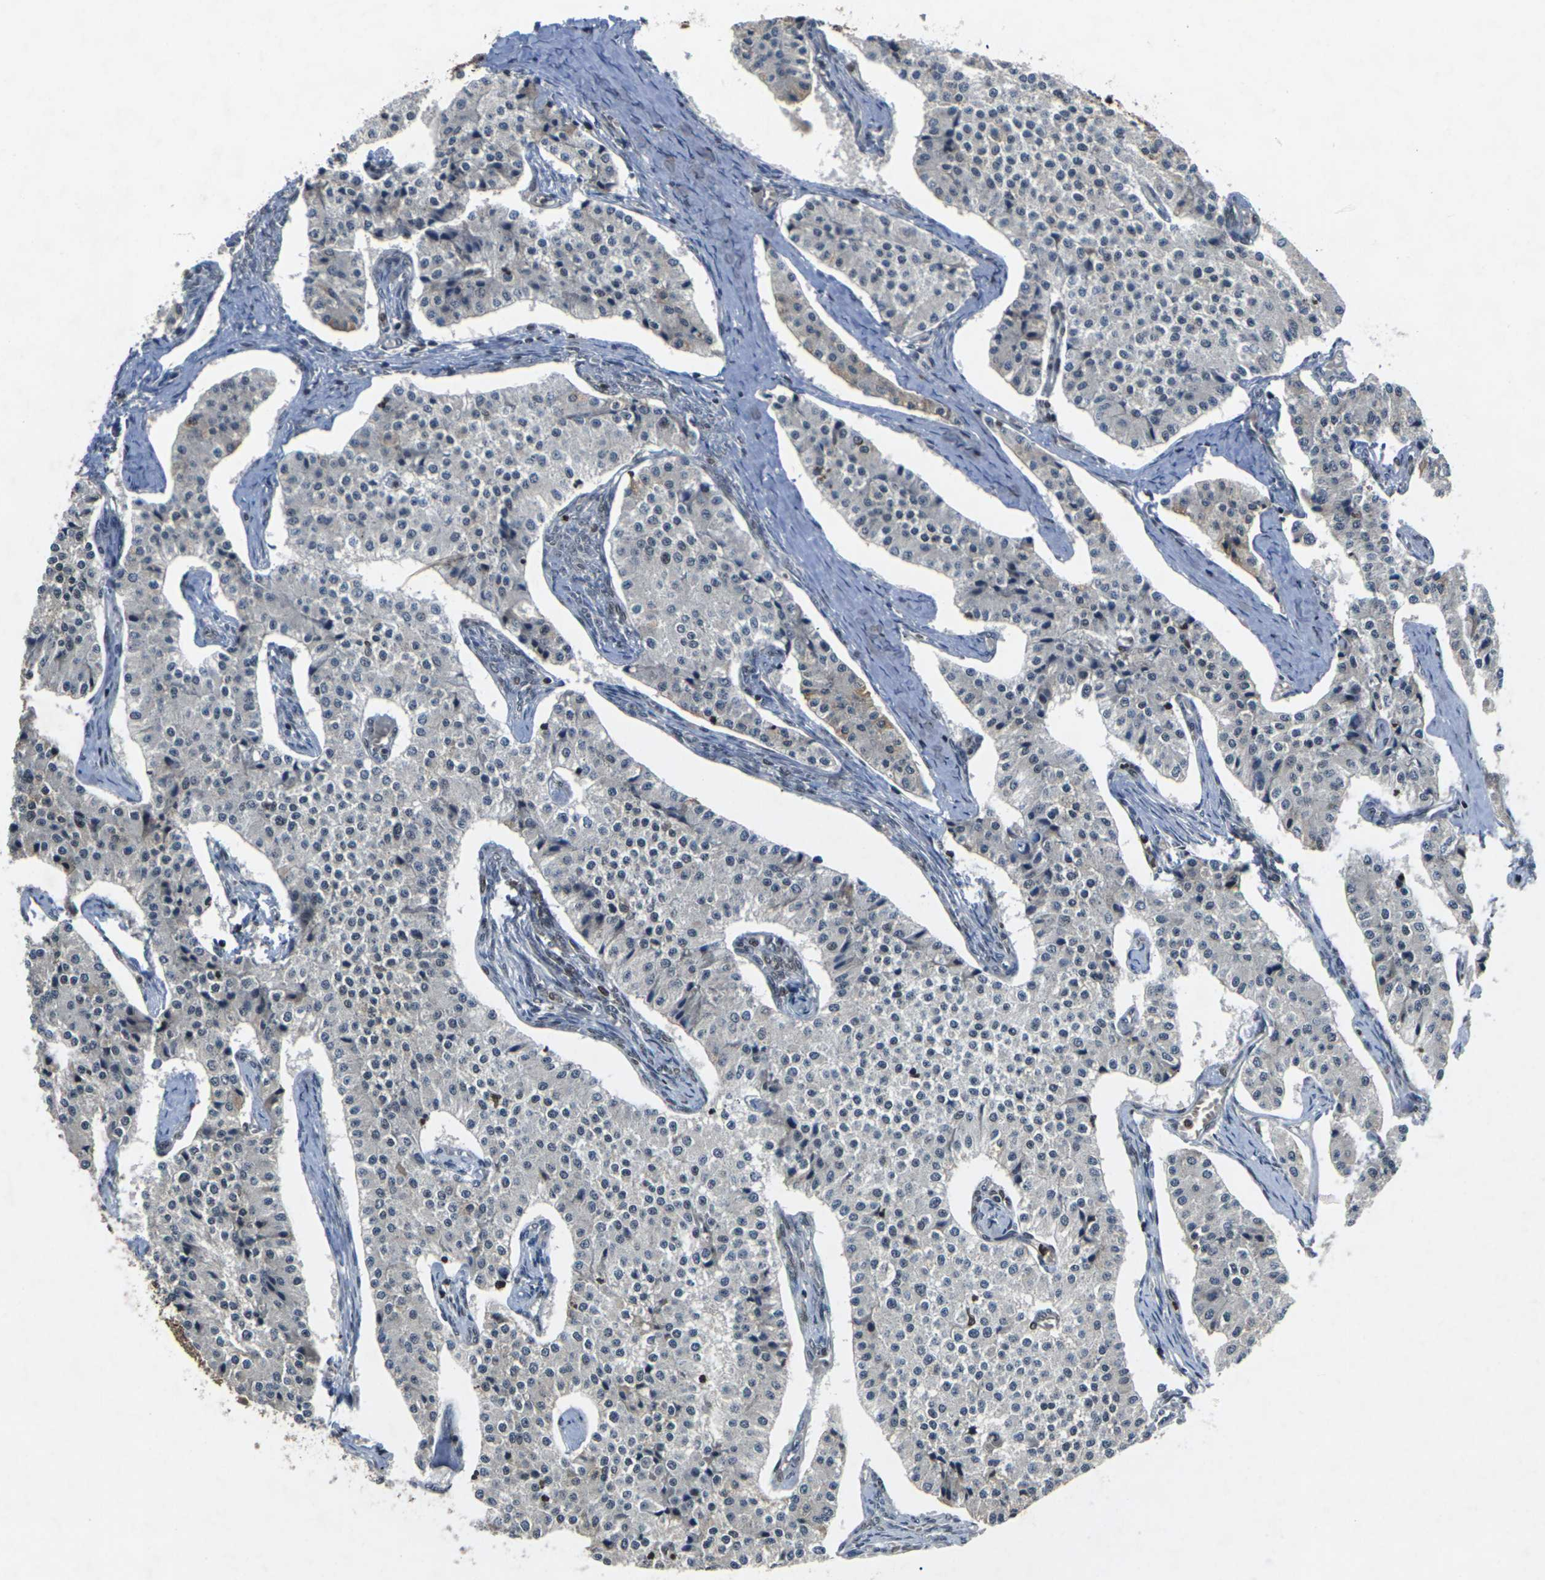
{"staining": {"intensity": "weak", "quantity": "<25%", "location": "cytoplasmic/membranous,nuclear"}, "tissue": "carcinoid", "cell_type": "Tumor cells", "image_type": "cancer", "snomed": [{"axis": "morphology", "description": "Carcinoid, malignant, NOS"}, {"axis": "topography", "description": "Colon"}], "caption": "DAB immunohistochemical staining of carcinoid demonstrates no significant expression in tumor cells.", "gene": "NELFA", "patient": {"sex": "female", "age": 52}}